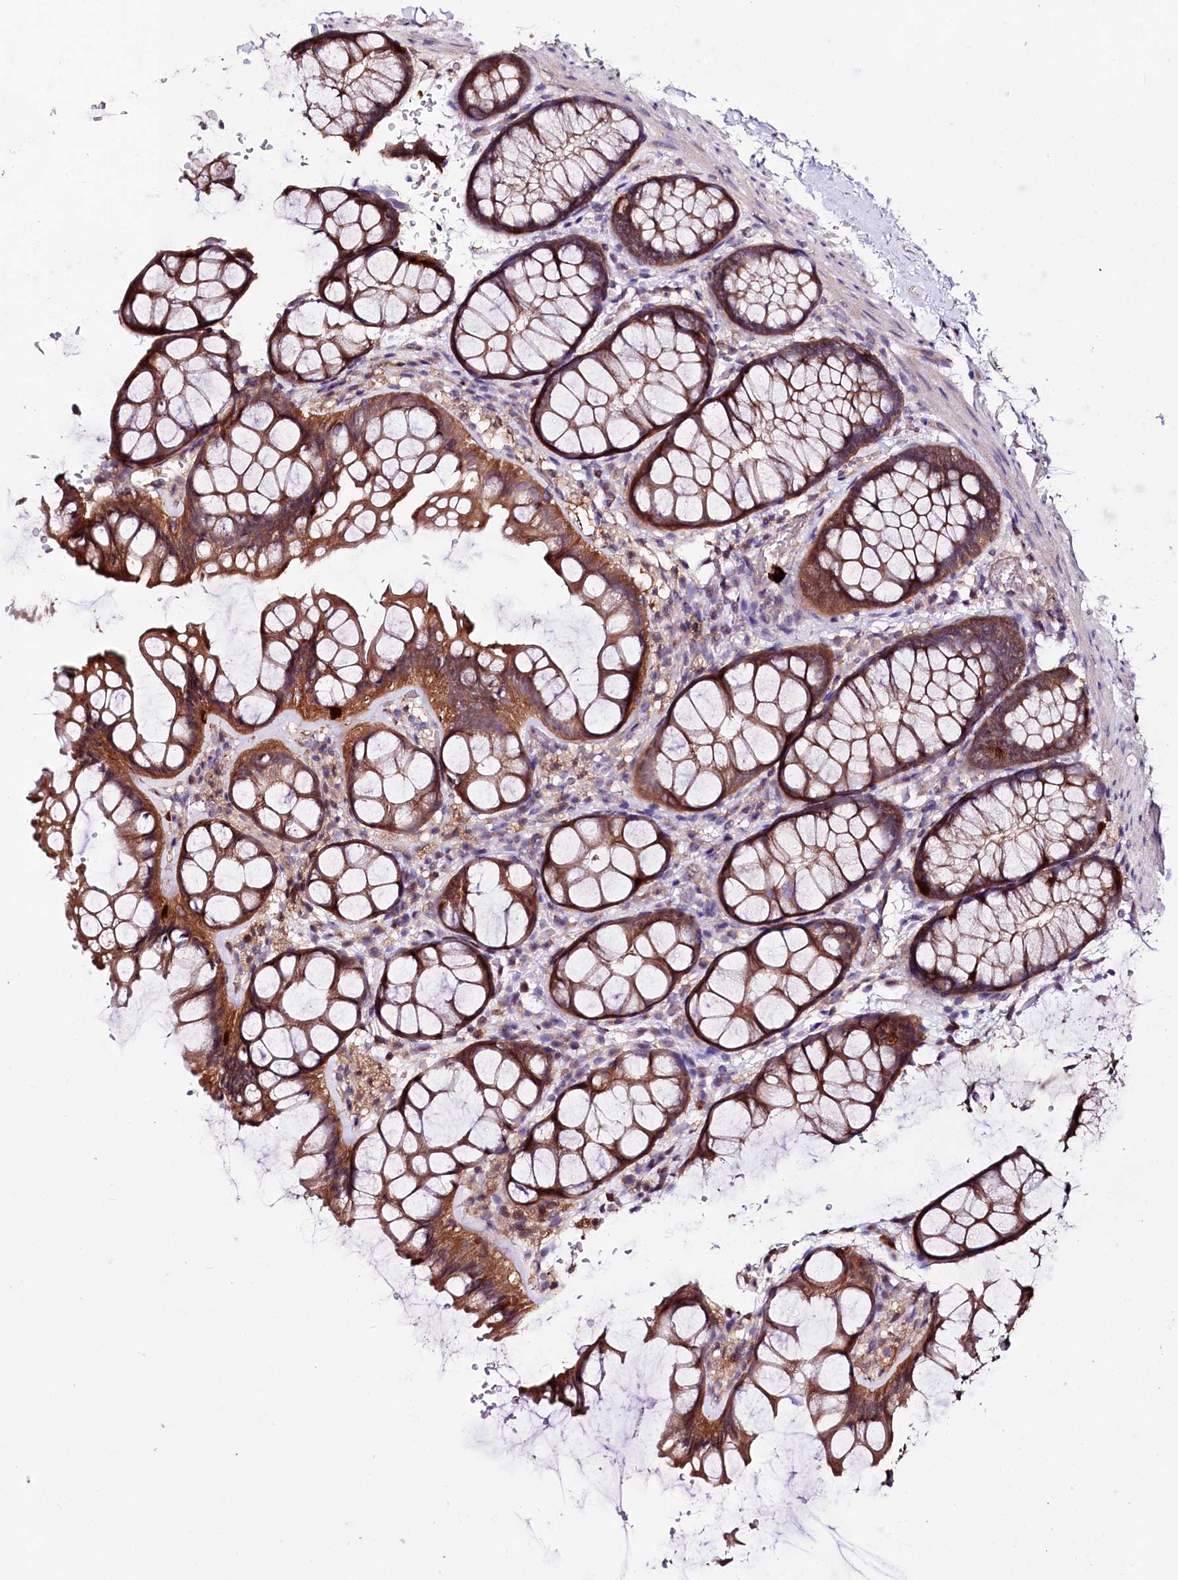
{"staining": {"intensity": "weak", "quantity": ">75%", "location": "cytoplasmic/membranous"}, "tissue": "colon", "cell_type": "Endothelial cells", "image_type": "normal", "snomed": [{"axis": "morphology", "description": "Normal tissue, NOS"}, {"axis": "topography", "description": "Colon"}], "caption": "Colon stained for a protein (brown) demonstrates weak cytoplasmic/membranous positive expression in about >75% of endothelial cells.", "gene": "KLRB1", "patient": {"sex": "male", "age": 47}}